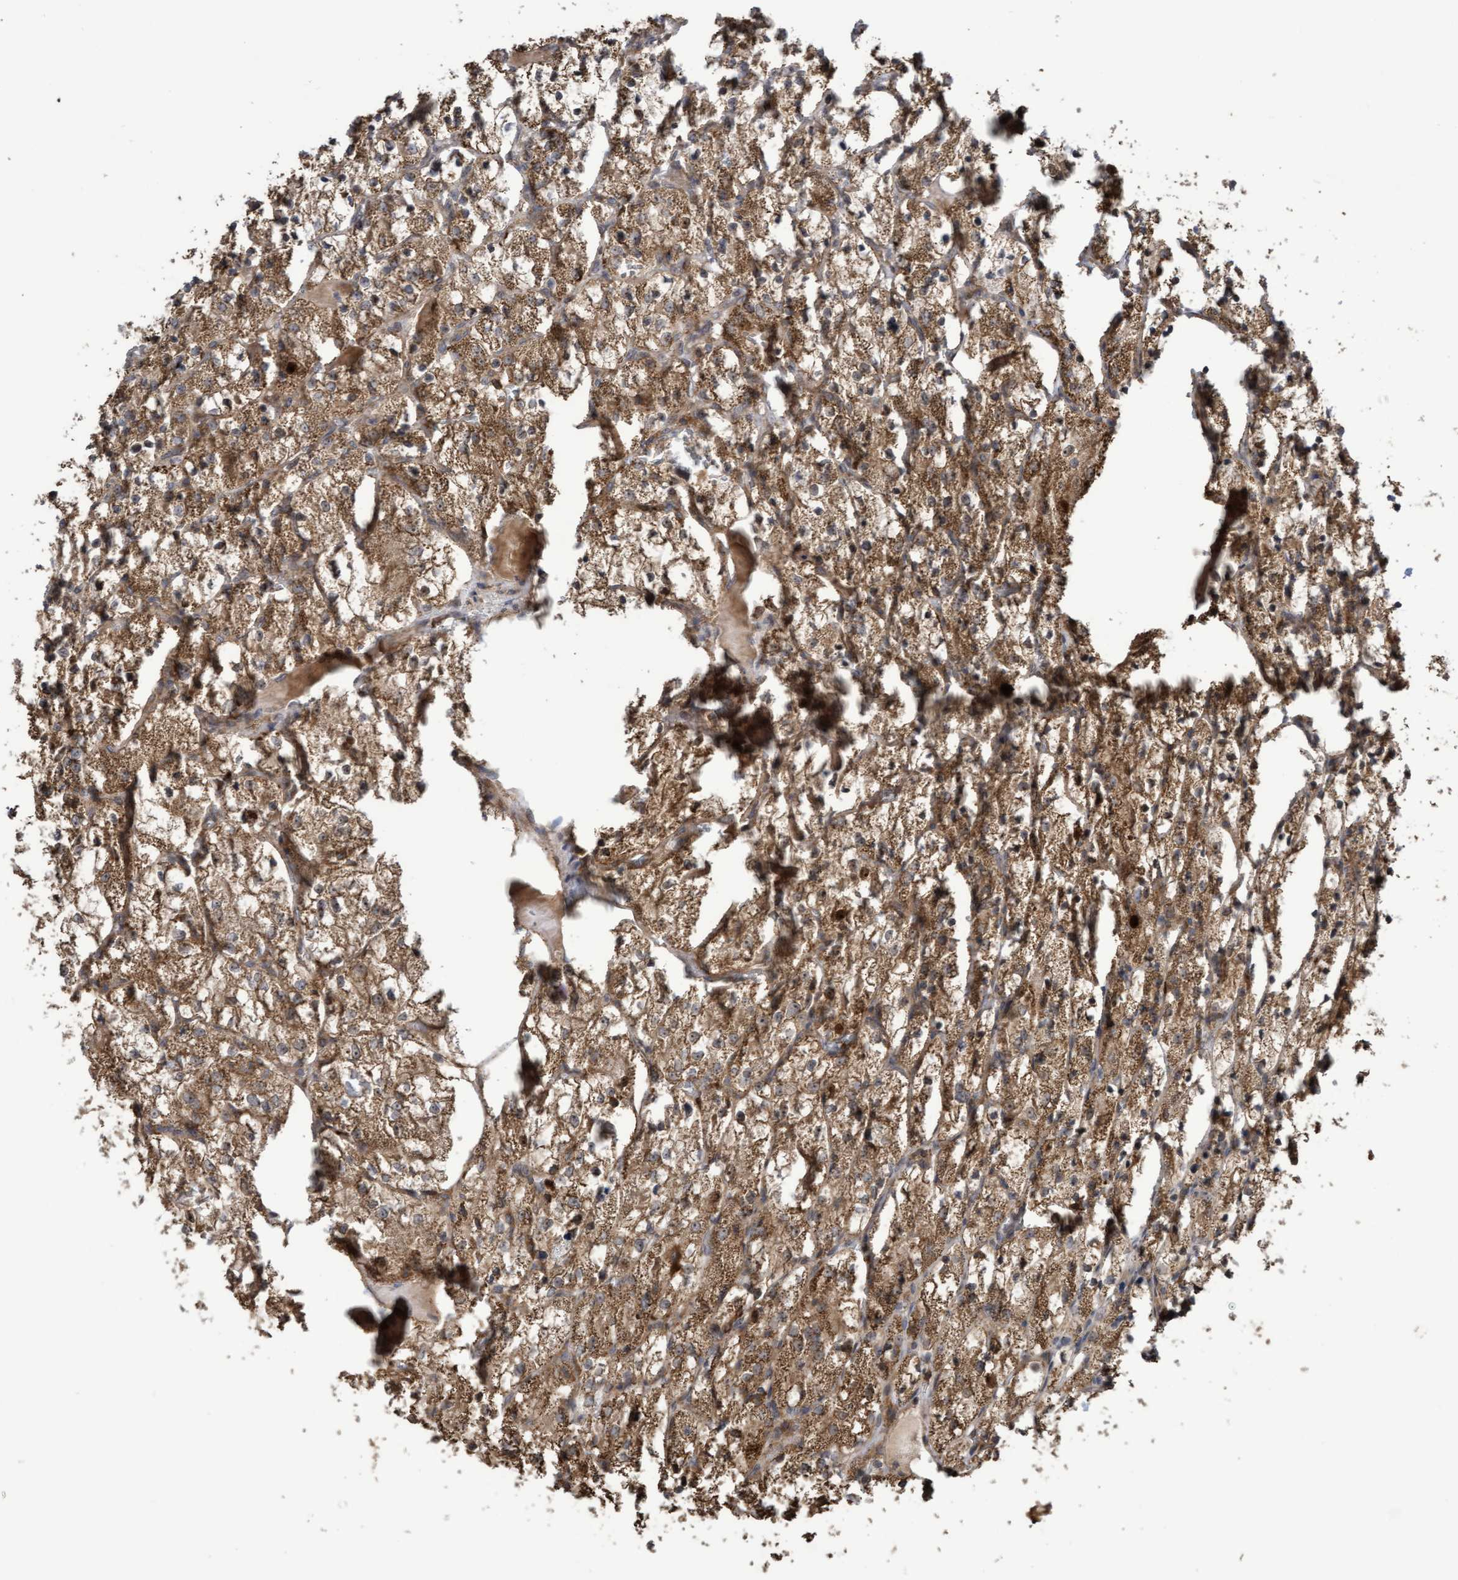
{"staining": {"intensity": "moderate", "quantity": ">75%", "location": "cytoplasmic/membranous"}, "tissue": "renal cancer", "cell_type": "Tumor cells", "image_type": "cancer", "snomed": [{"axis": "morphology", "description": "Adenocarcinoma, NOS"}, {"axis": "topography", "description": "Kidney"}], "caption": "Protein staining displays moderate cytoplasmic/membranous staining in approximately >75% of tumor cells in renal cancer (adenocarcinoma).", "gene": "SLBP", "patient": {"sex": "female", "age": 69}}